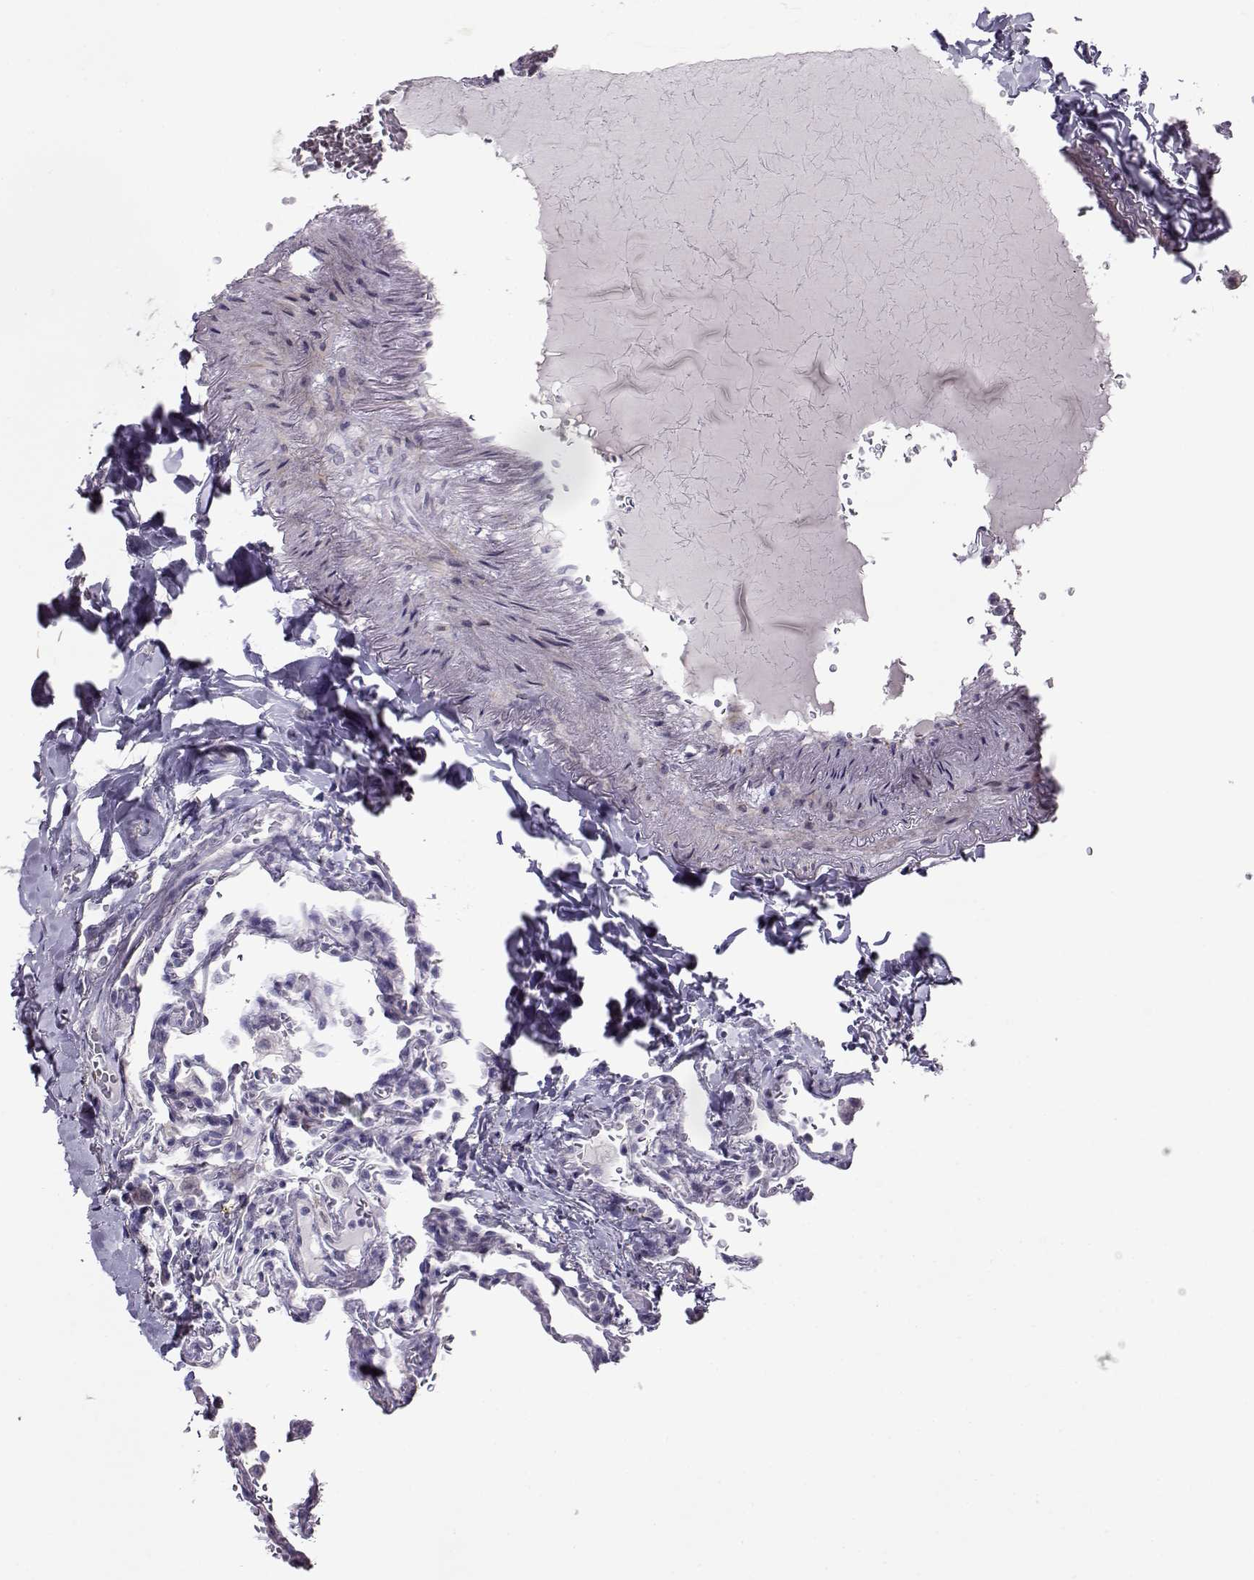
{"staining": {"intensity": "negative", "quantity": "none", "location": "none"}, "tissue": "lung", "cell_type": "Alveolar cells", "image_type": "normal", "snomed": [{"axis": "morphology", "description": "Normal tissue, NOS"}, {"axis": "topography", "description": "Lung"}], "caption": "Image shows no protein positivity in alveolar cells of benign lung. (Stains: DAB (3,3'-diaminobenzidine) IHC with hematoxylin counter stain, Microscopy: brightfield microscopy at high magnification).", "gene": "NPW", "patient": {"sex": "female", "age": 43}}